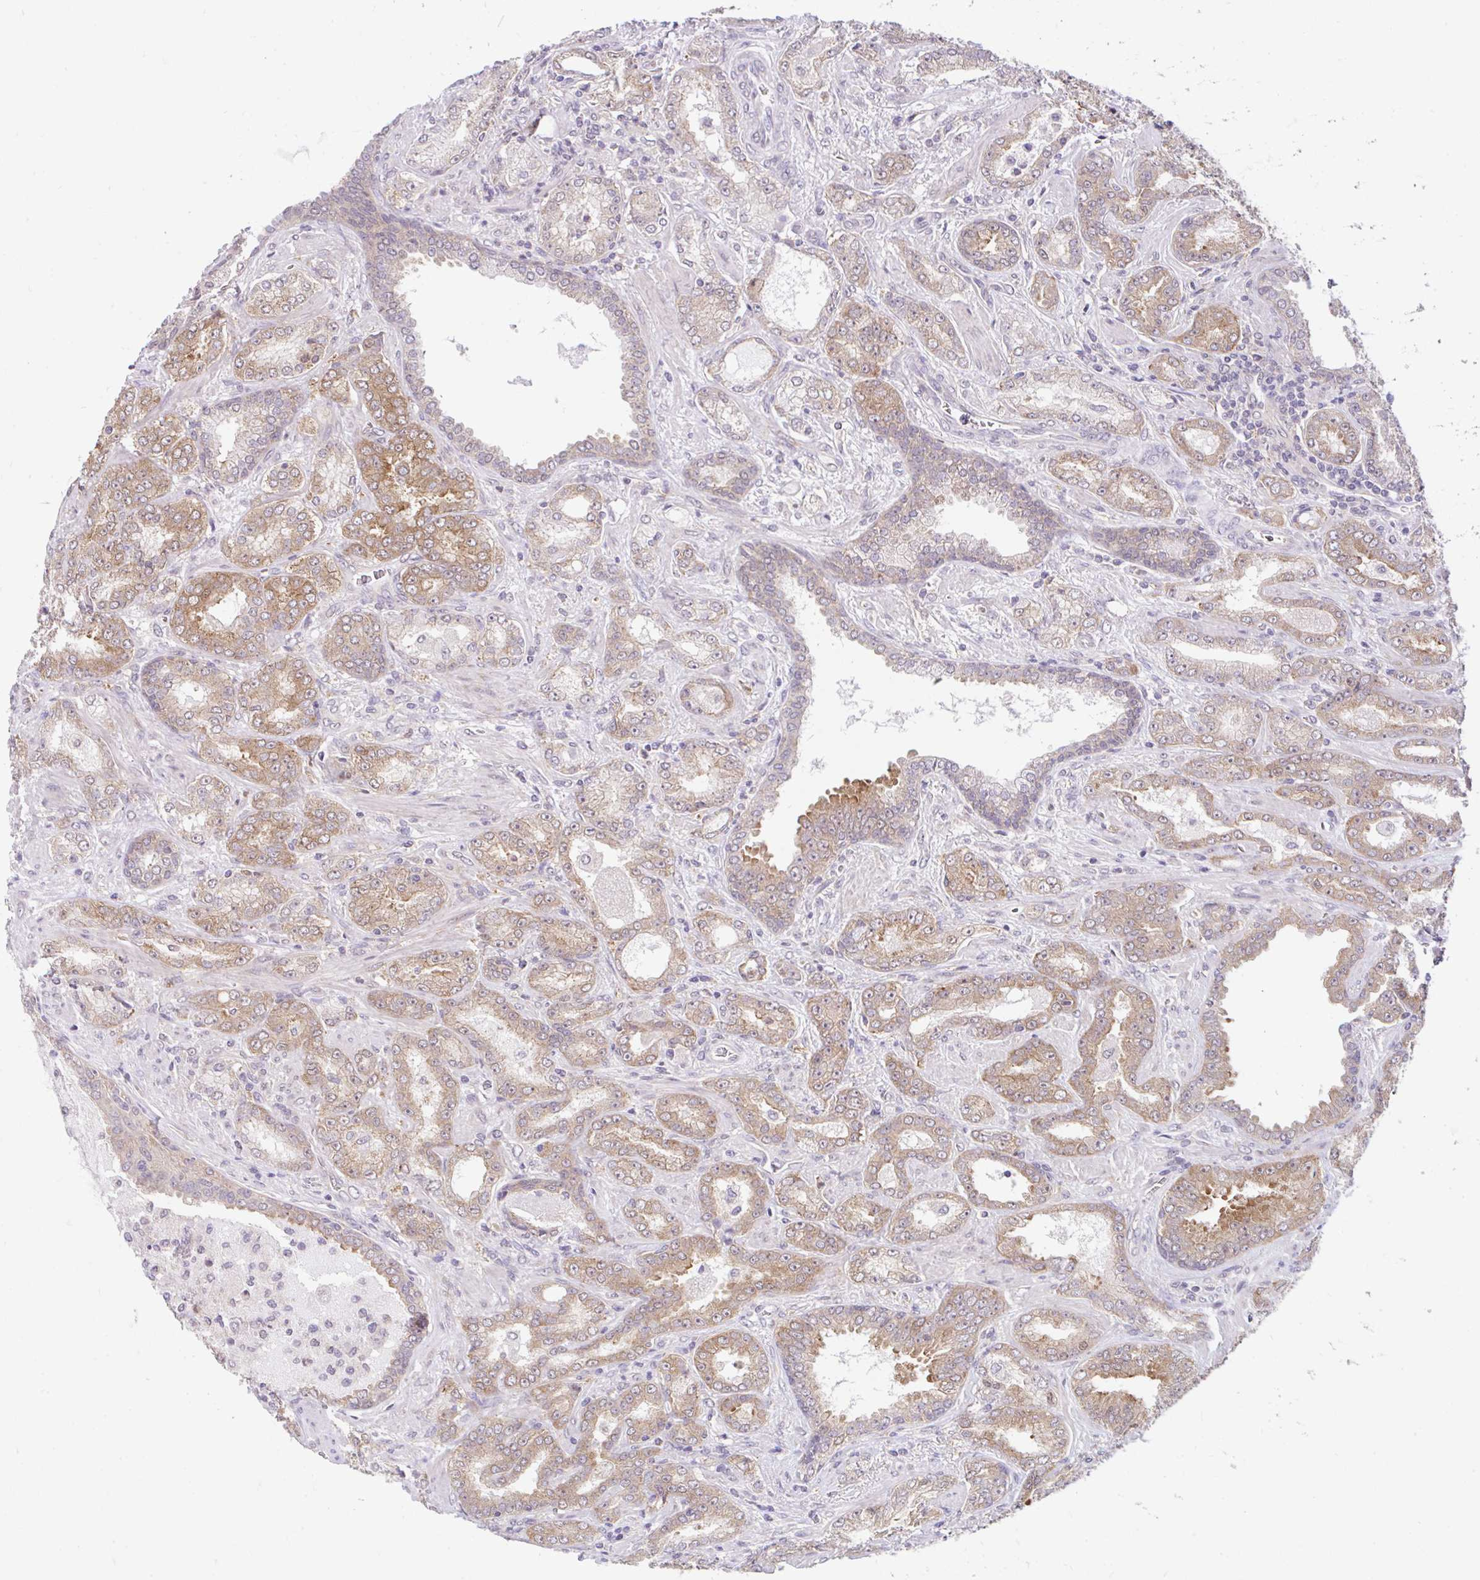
{"staining": {"intensity": "moderate", "quantity": ">75%", "location": "cytoplasmic/membranous"}, "tissue": "prostate cancer", "cell_type": "Tumor cells", "image_type": "cancer", "snomed": [{"axis": "morphology", "description": "Adenocarcinoma, High grade"}, {"axis": "topography", "description": "Prostate"}], "caption": "Protein expression analysis of human high-grade adenocarcinoma (prostate) reveals moderate cytoplasmic/membranous staining in about >75% of tumor cells.", "gene": "RALBP1", "patient": {"sex": "male", "age": 72}}